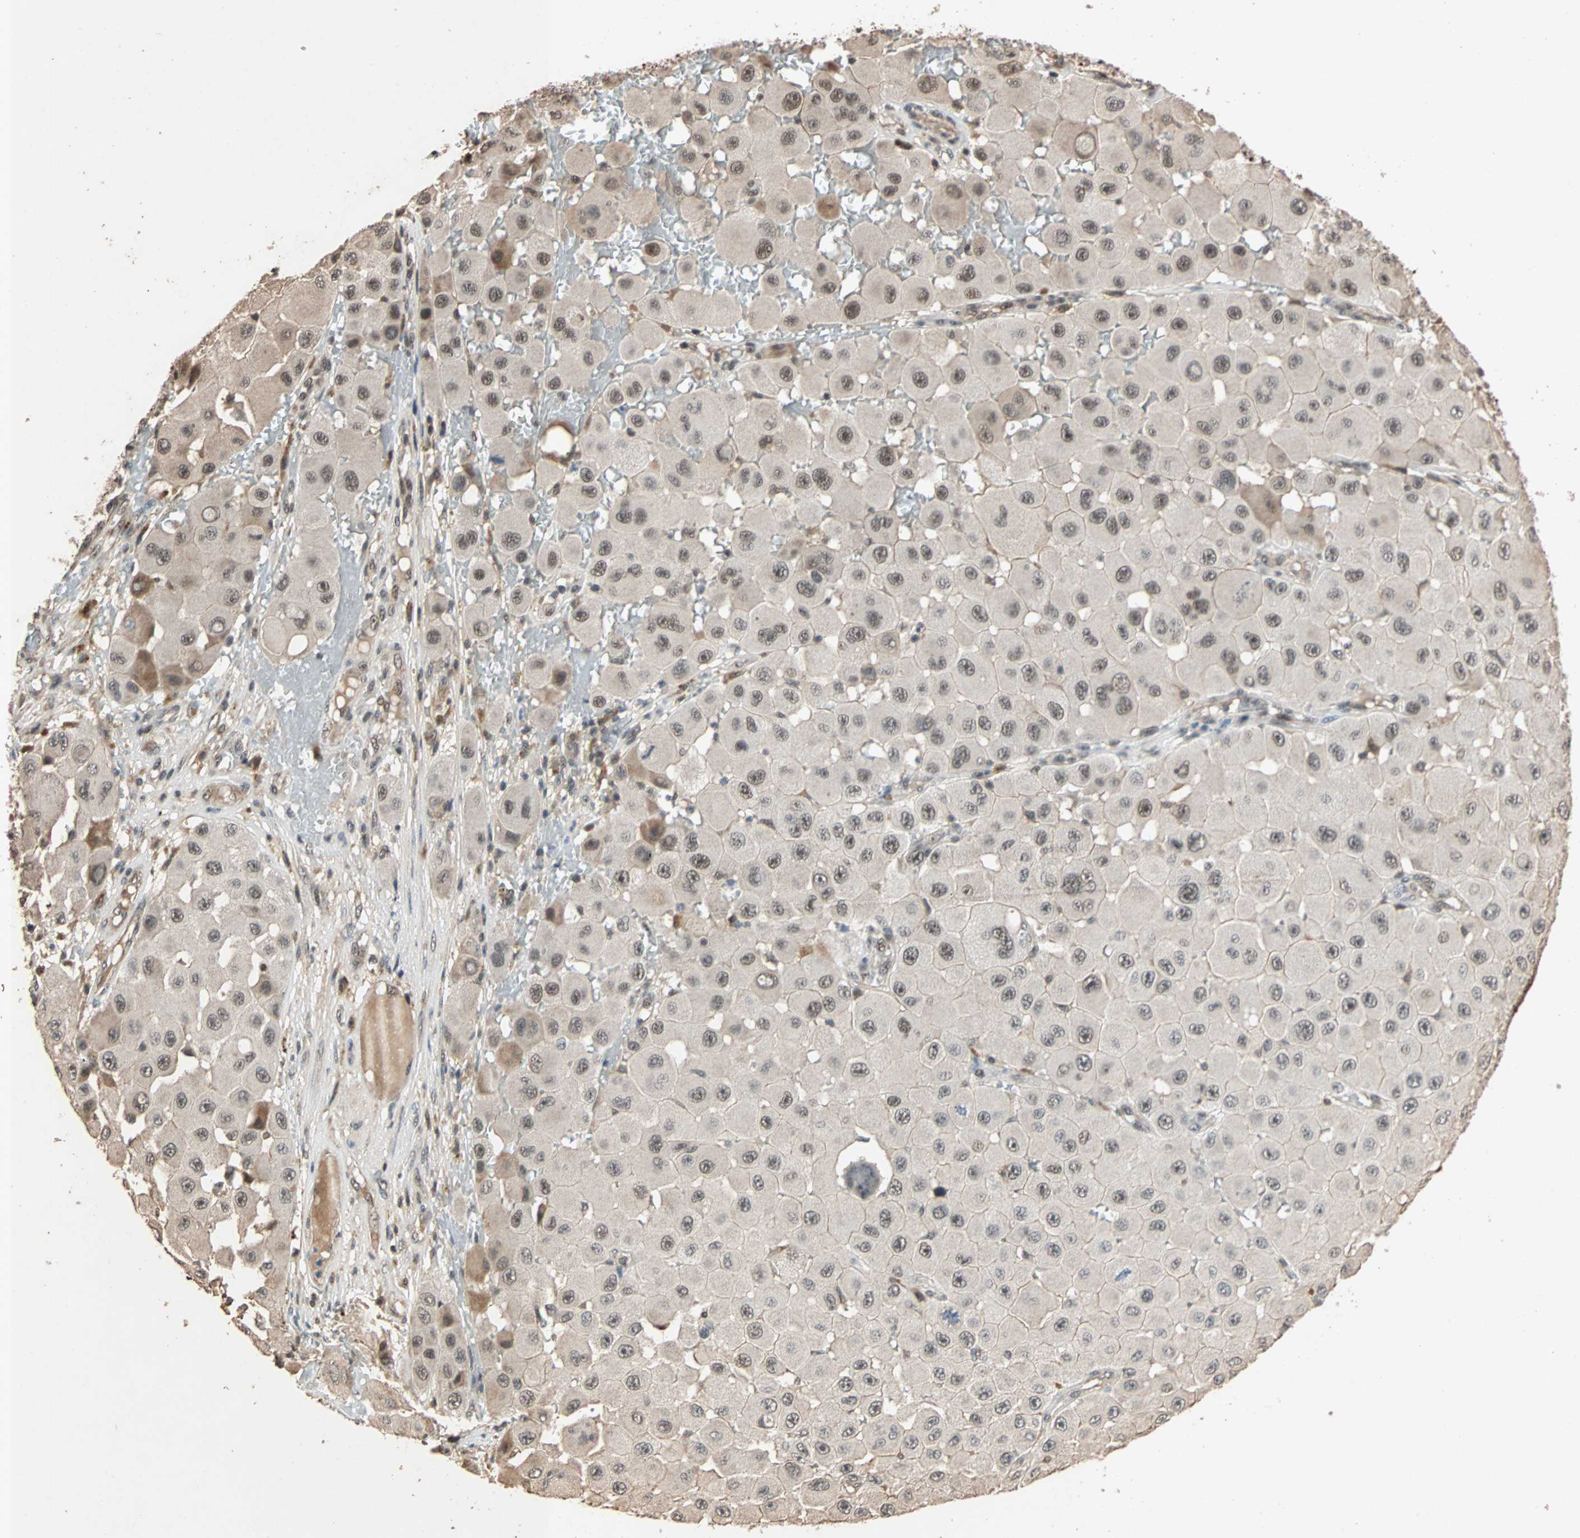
{"staining": {"intensity": "moderate", "quantity": "25%-75%", "location": "nuclear"}, "tissue": "melanoma", "cell_type": "Tumor cells", "image_type": "cancer", "snomed": [{"axis": "morphology", "description": "Malignant melanoma, NOS"}, {"axis": "topography", "description": "Skin"}], "caption": "Moderate nuclear protein positivity is present in approximately 25%-75% of tumor cells in malignant melanoma.", "gene": "CDC5L", "patient": {"sex": "female", "age": 81}}